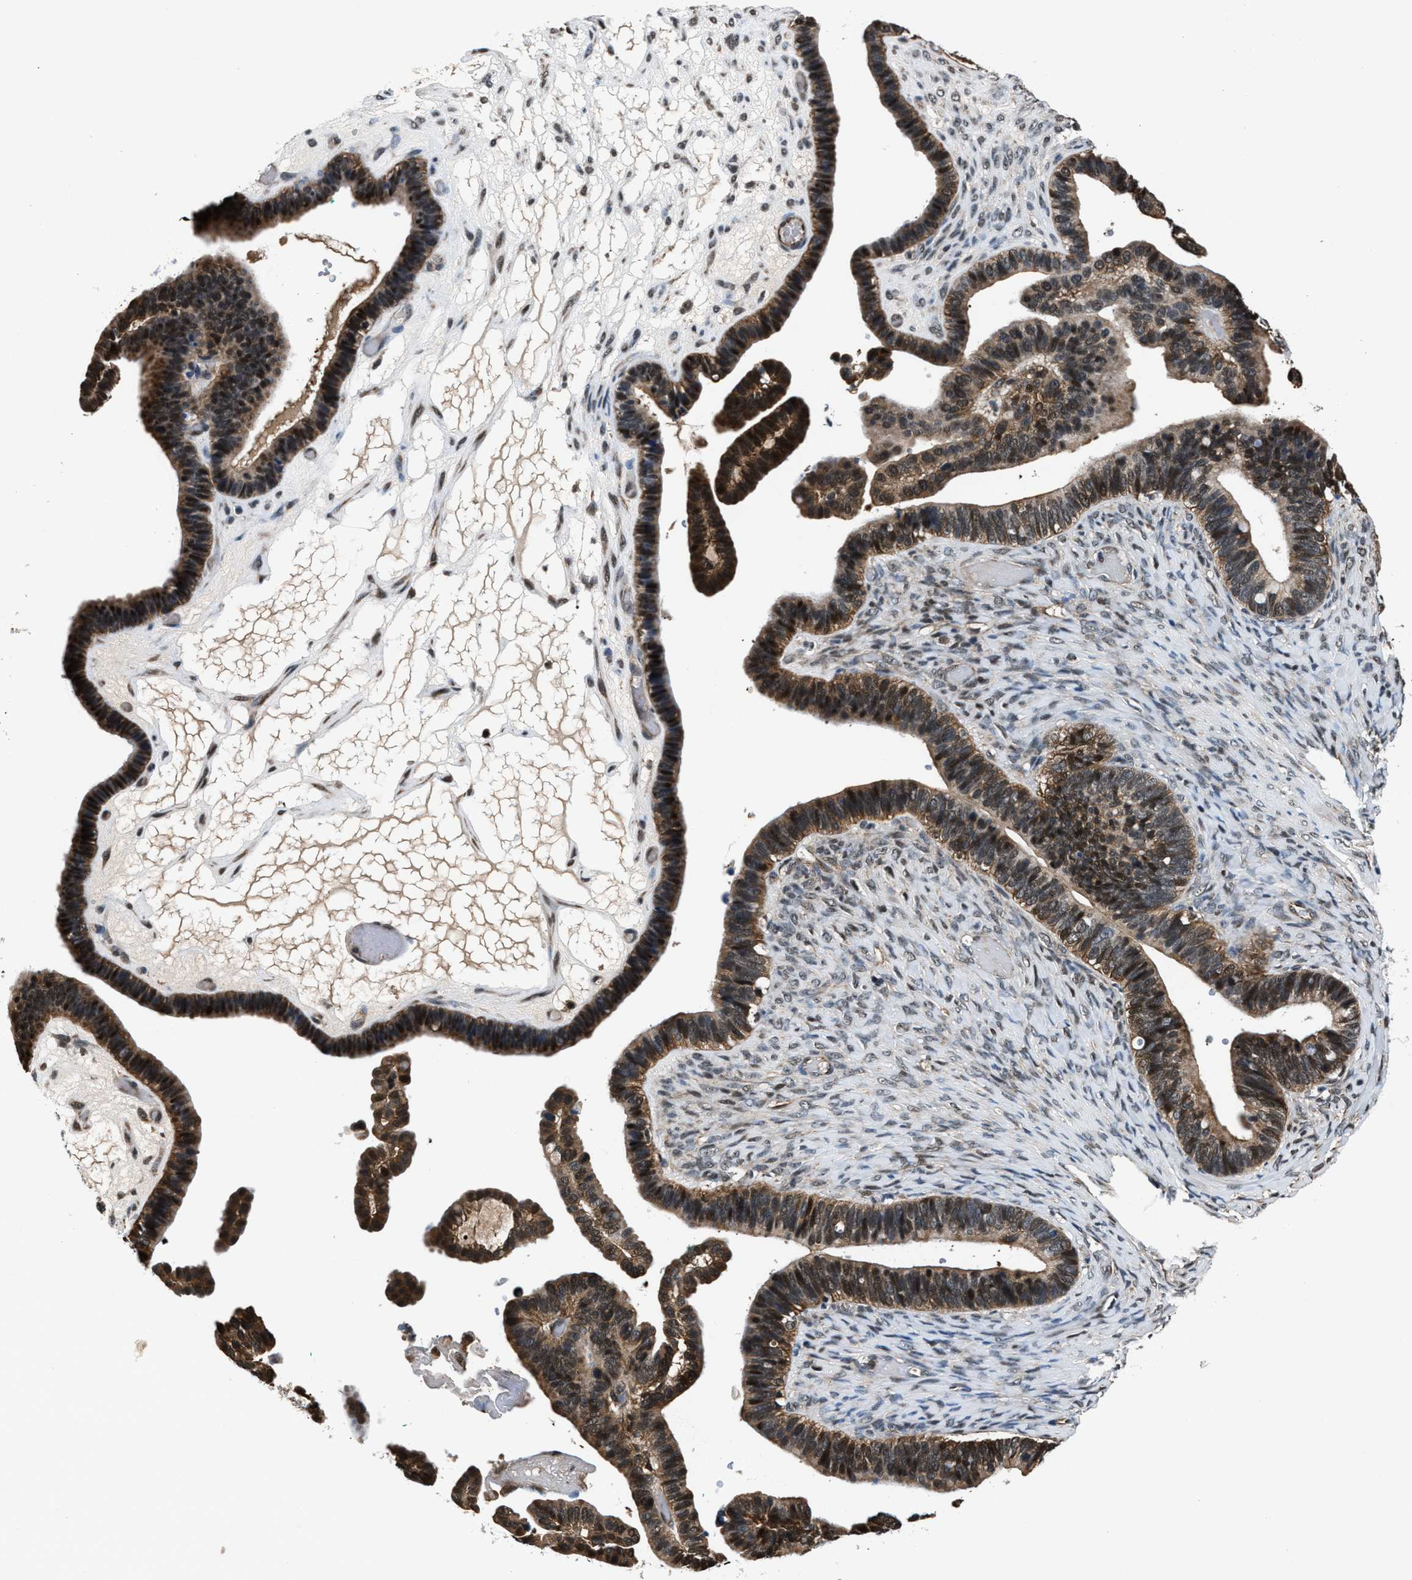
{"staining": {"intensity": "moderate", "quantity": ">75%", "location": "cytoplasmic/membranous,nuclear"}, "tissue": "ovarian cancer", "cell_type": "Tumor cells", "image_type": "cancer", "snomed": [{"axis": "morphology", "description": "Cystadenocarcinoma, serous, NOS"}, {"axis": "topography", "description": "Ovary"}], "caption": "DAB (3,3'-diaminobenzidine) immunohistochemical staining of ovarian serous cystadenocarcinoma exhibits moderate cytoplasmic/membranous and nuclear protein staining in approximately >75% of tumor cells. (Stains: DAB (3,3'-diaminobenzidine) in brown, nuclei in blue, Microscopy: brightfield microscopy at high magnification).", "gene": "RBM33", "patient": {"sex": "female", "age": 56}}